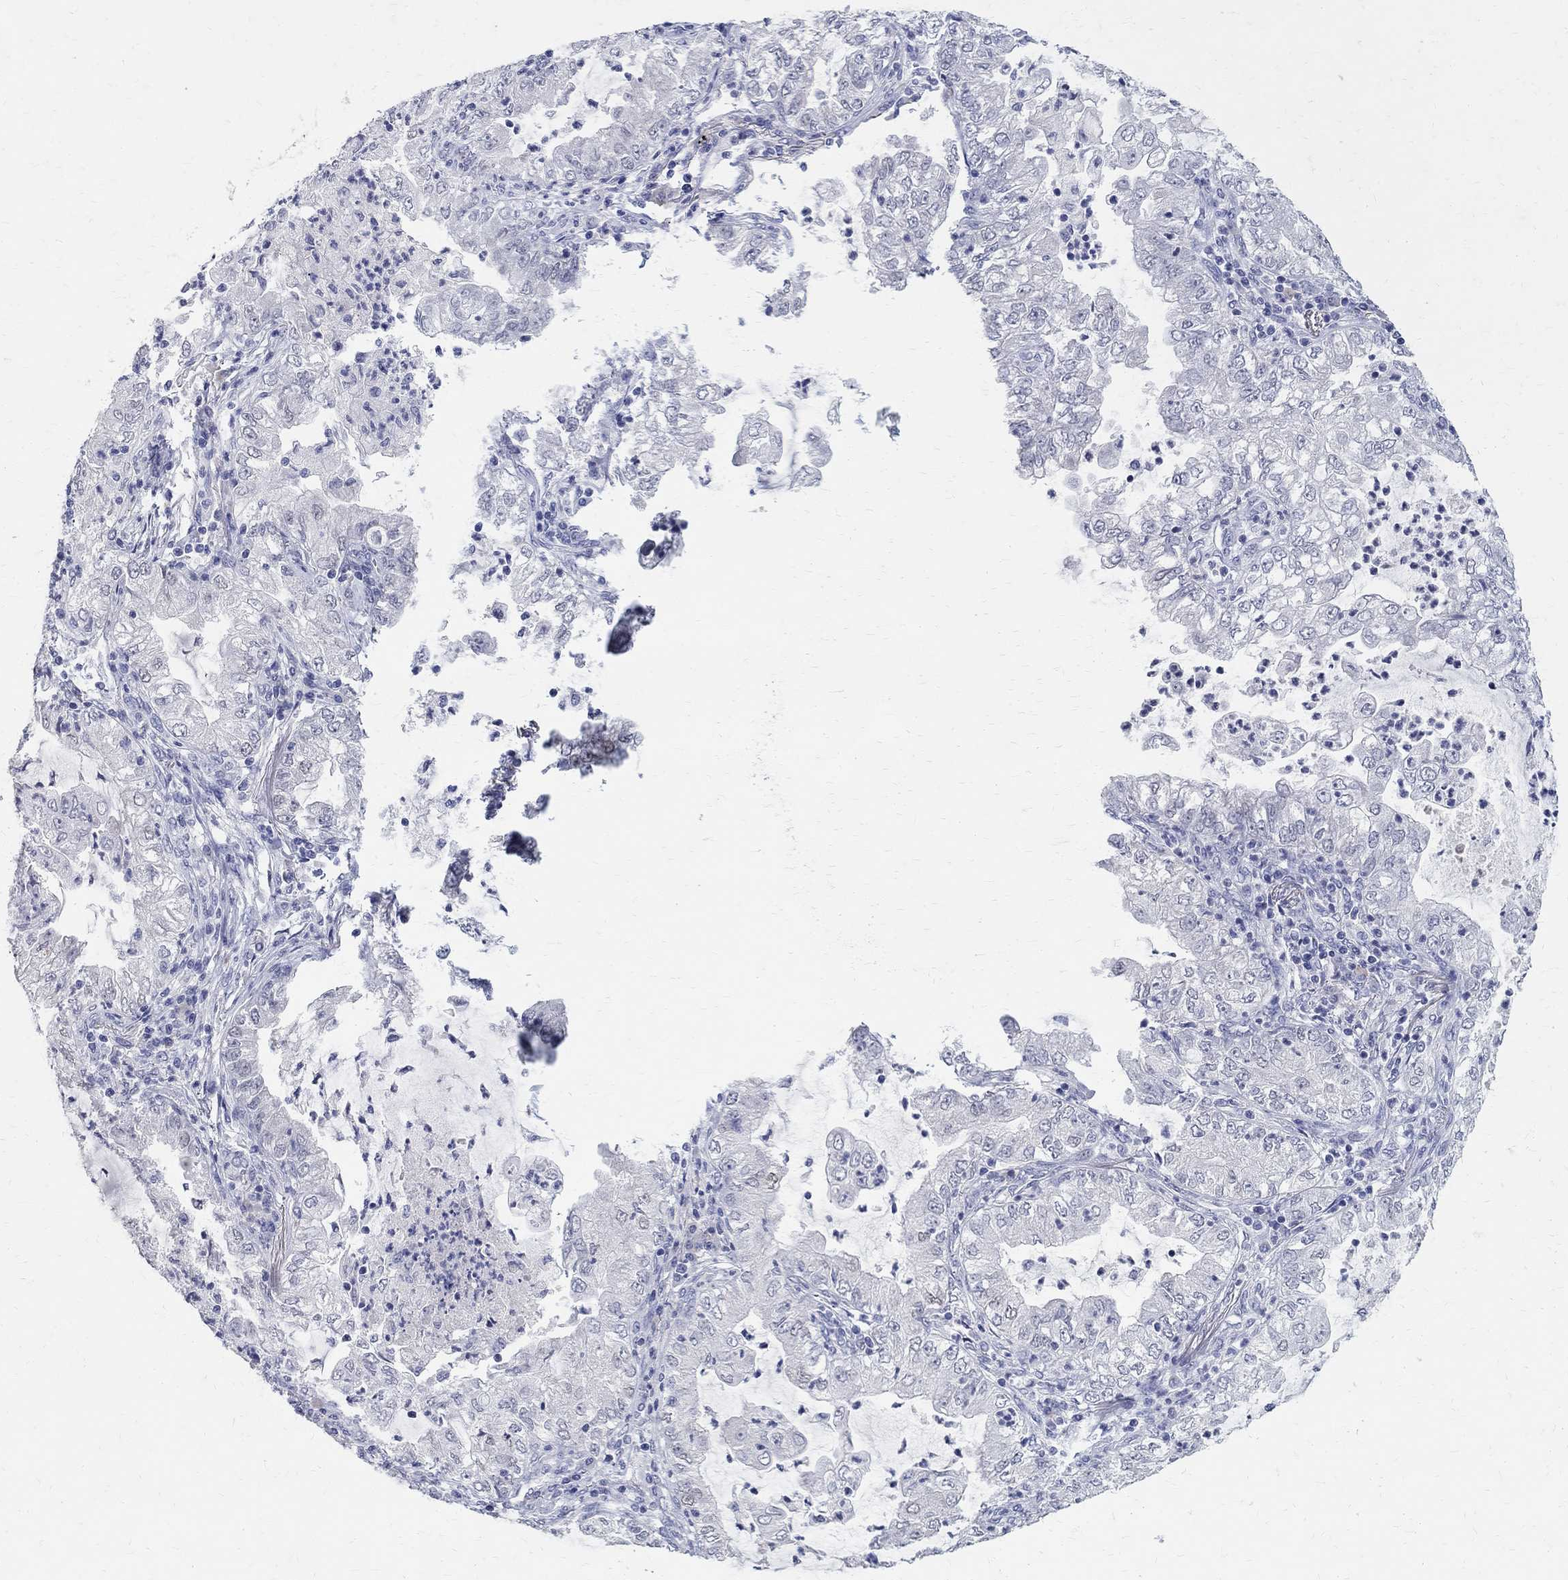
{"staining": {"intensity": "weak", "quantity": "<25%", "location": "nuclear"}, "tissue": "lung cancer", "cell_type": "Tumor cells", "image_type": "cancer", "snomed": [{"axis": "morphology", "description": "Adenocarcinoma, NOS"}, {"axis": "topography", "description": "Lung"}], "caption": "A high-resolution image shows immunohistochemistry (IHC) staining of lung cancer (adenocarcinoma), which exhibits no significant expression in tumor cells.", "gene": "SOX2", "patient": {"sex": "female", "age": 73}}